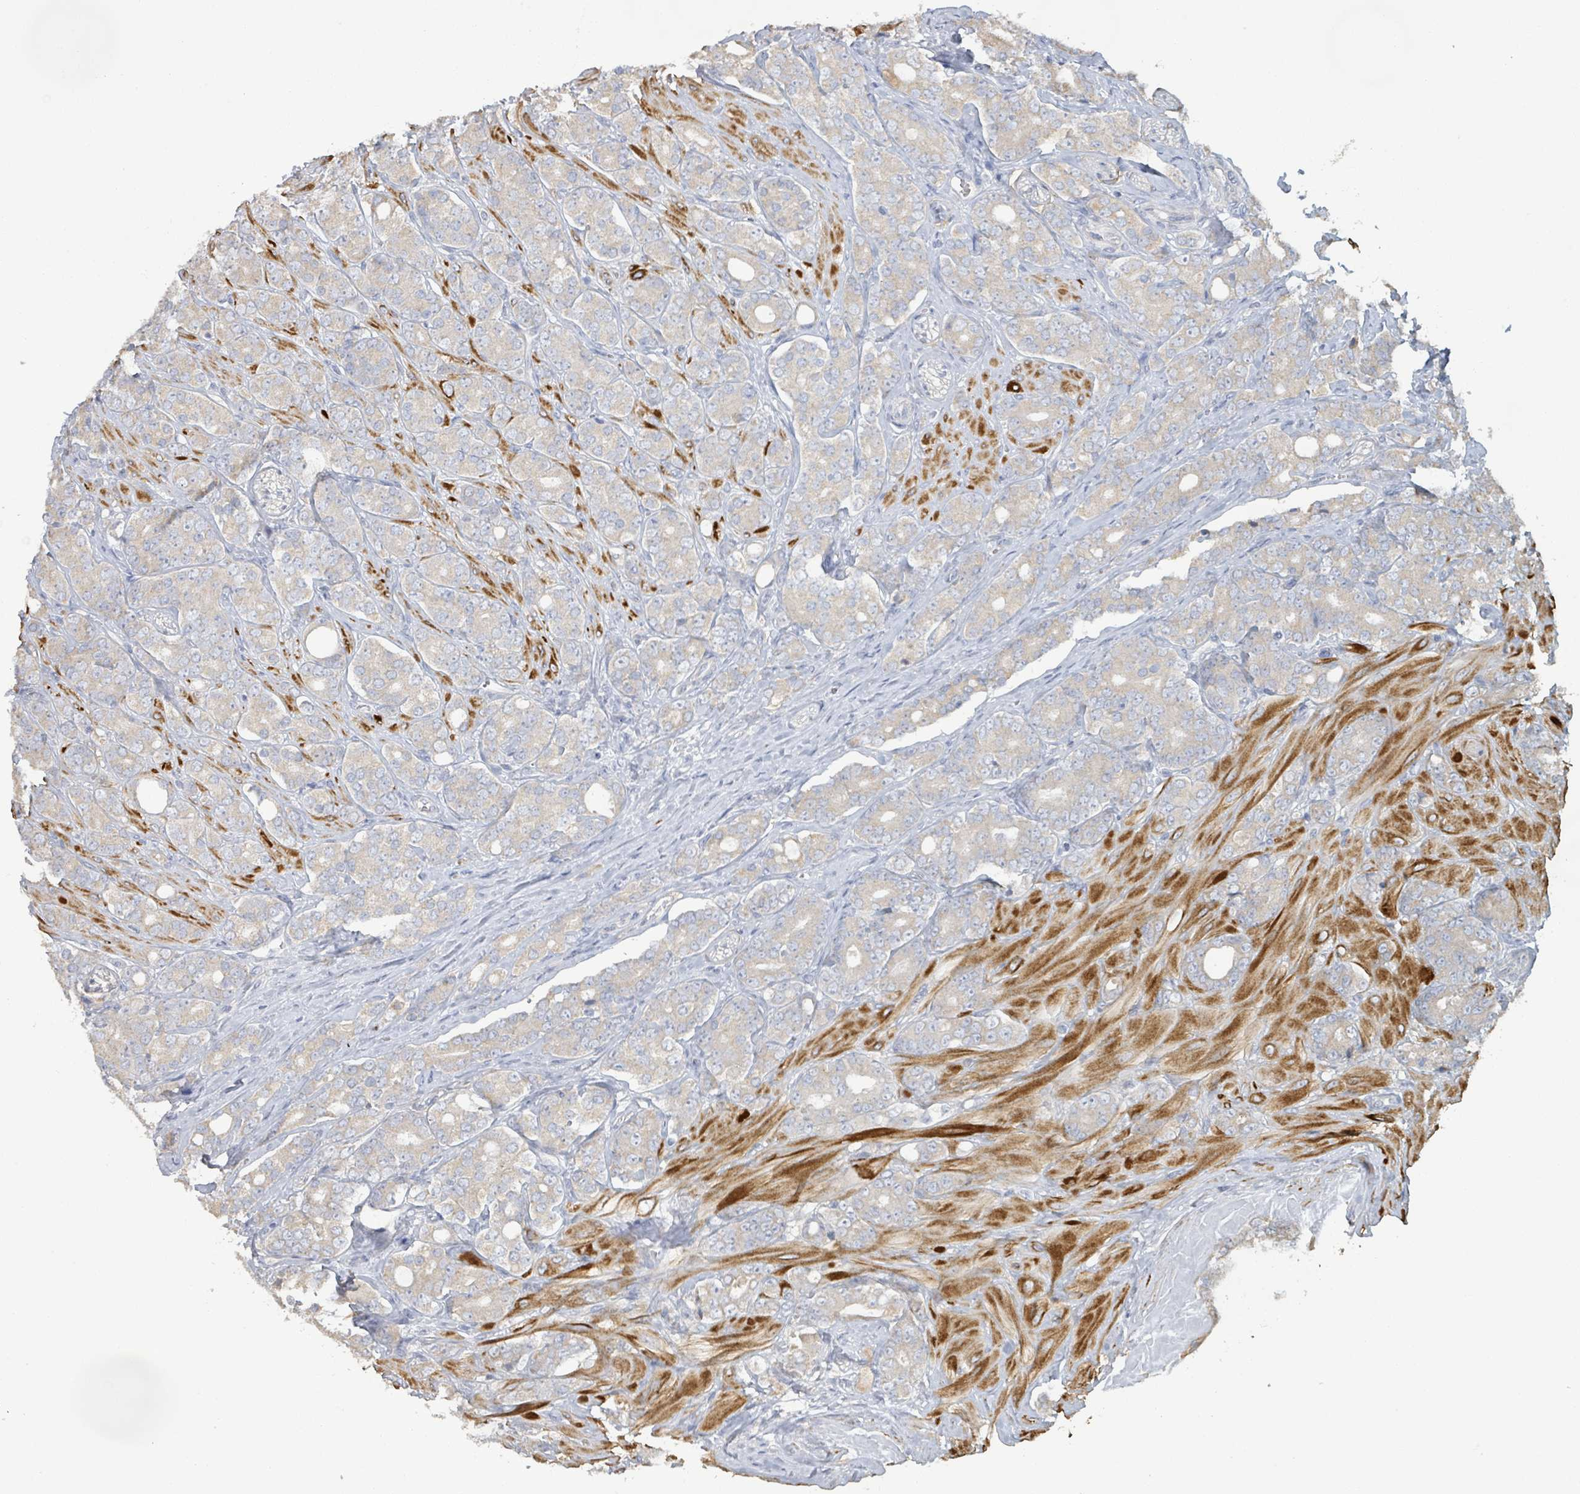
{"staining": {"intensity": "weak", "quantity": "25%-75%", "location": "cytoplasmic/membranous"}, "tissue": "prostate cancer", "cell_type": "Tumor cells", "image_type": "cancer", "snomed": [{"axis": "morphology", "description": "Adenocarcinoma, High grade"}, {"axis": "topography", "description": "Prostate"}], "caption": "Prostate high-grade adenocarcinoma tissue reveals weak cytoplasmic/membranous expression in approximately 25%-75% of tumor cells, visualized by immunohistochemistry. (DAB = brown stain, brightfield microscopy at high magnification).", "gene": "KCNS2", "patient": {"sex": "male", "age": 62}}